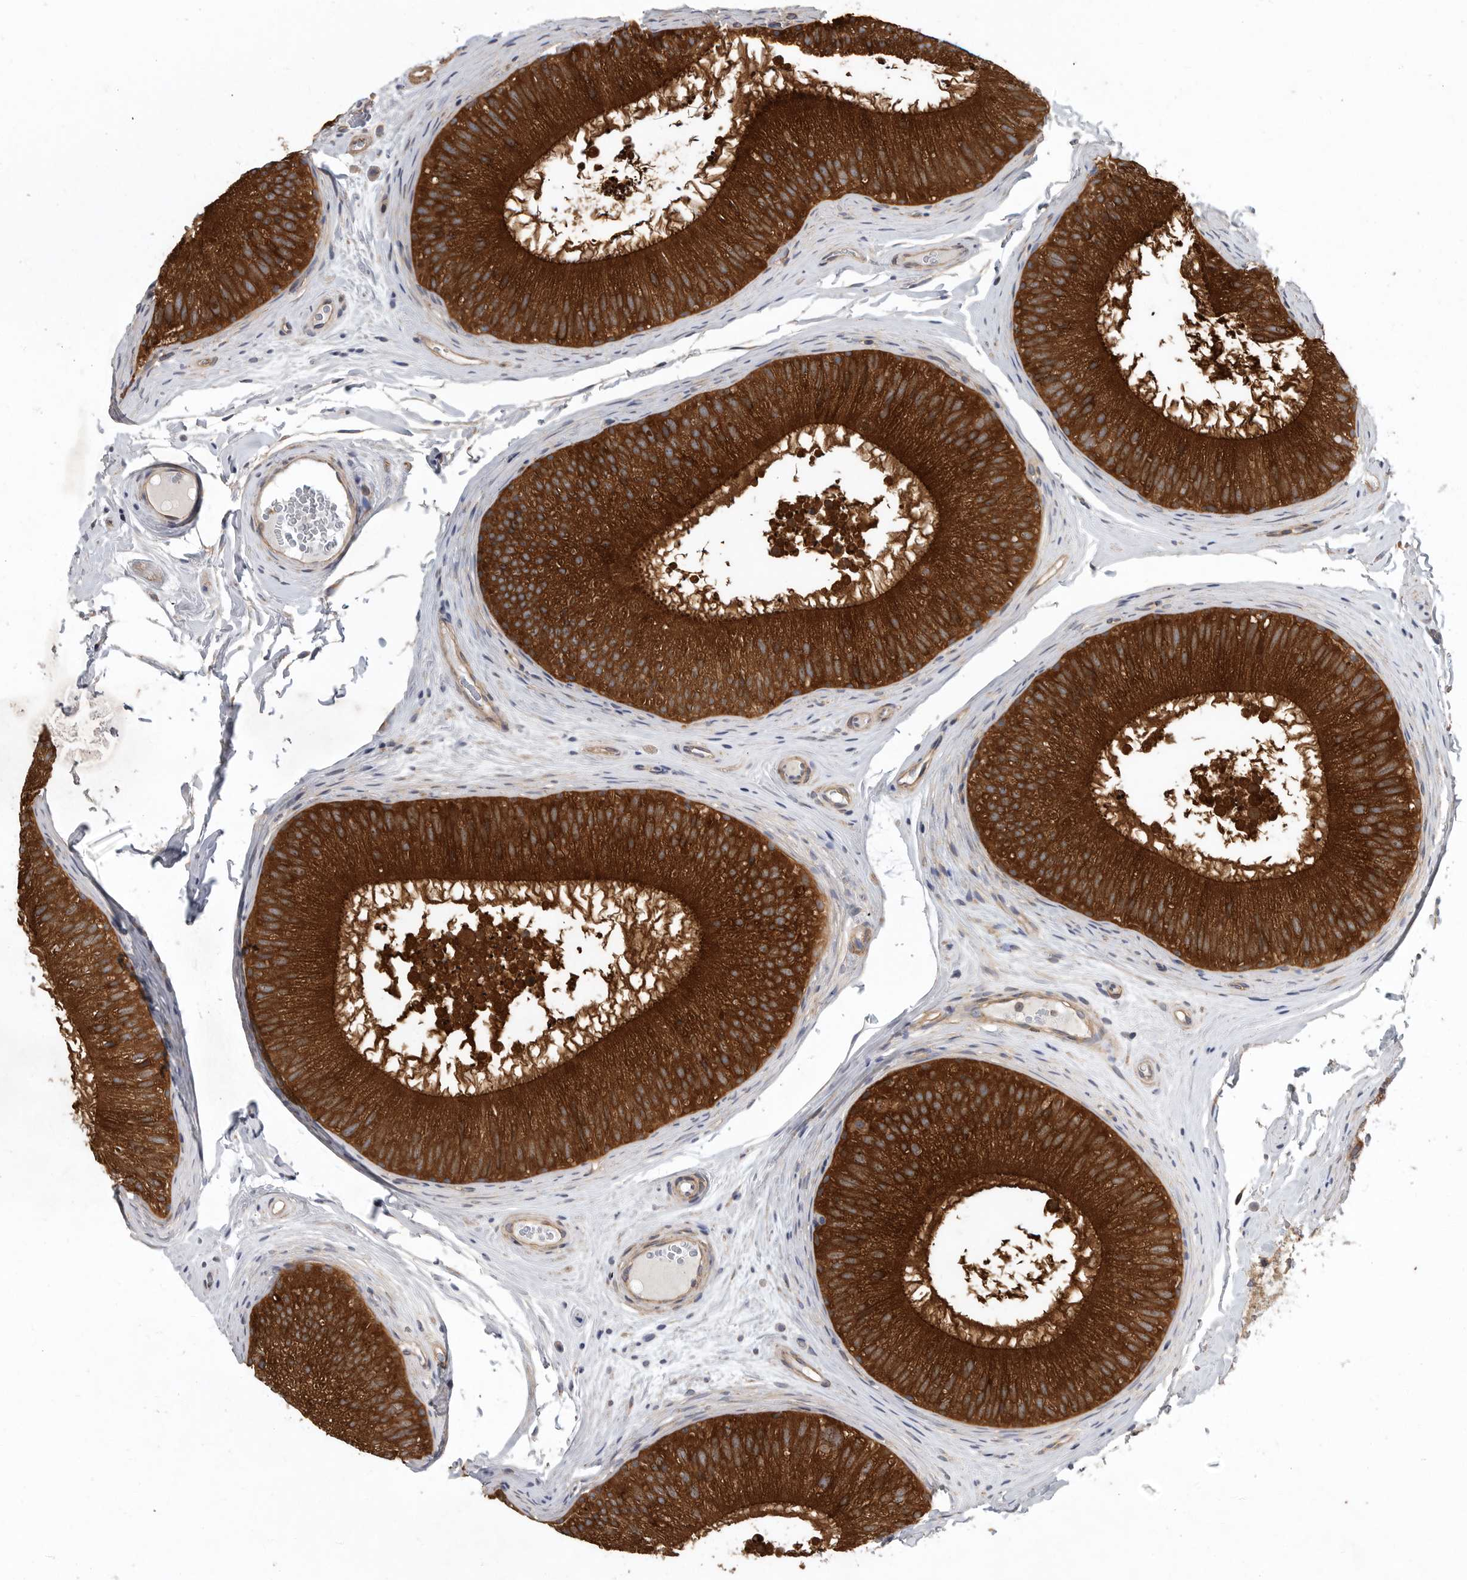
{"staining": {"intensity": "strong", "quantity": ">75%", "location": "cytoplasmic/membranous"}, "tissue": "epididymis", "cell_type": "Glandular cells", "image_type": "normal", "snomed": [{"axis": "morphology", "description": "Normal tissue, NOS"}, {"axis": "topography", "description": "Epididymis"}], "caption": "Immunohistochemistry (IHC) of benign human epididymis shows high levels of strong cytoplasmic/membranous staining in about >75% of glandular cells. (DAB = brown stain, brightfield microscopy at high magnification).", "gene": "OXR1", "patient": {"sex": "male", "age": 45}}